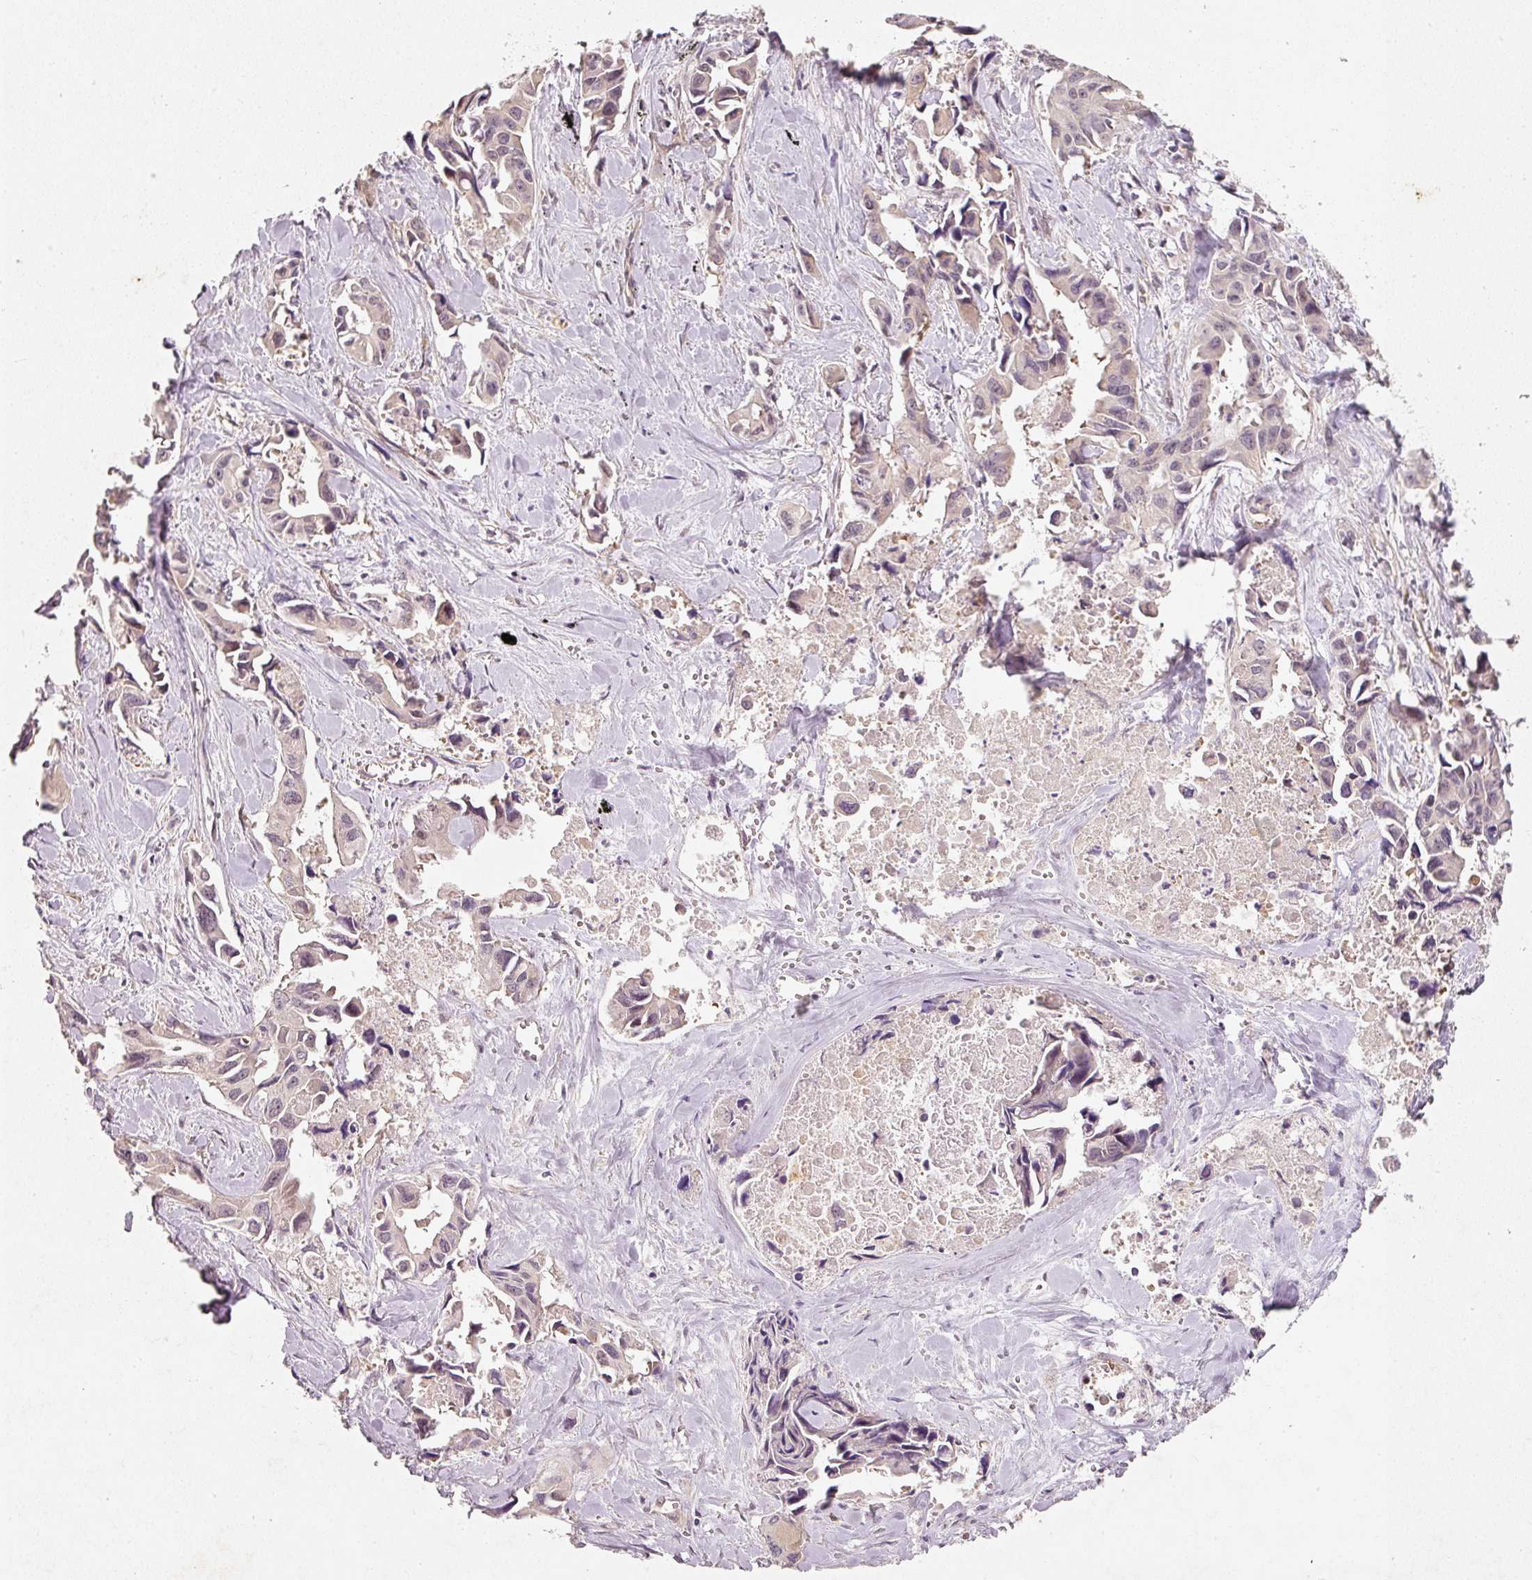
{"staining": {"intensity": "negative", "quantity": "none", "location": "none"}, "tissue": "lung cancer", "cell_type": "Tumor cells", "image_type": "cancer", "snomed": [{"axis": "morphology", "description": "Adenocarcinoma, NOS"}, {"axis": "topography", "description": "Lung"}], "caption": "Immunohistochemistry (IHC) of lung adenocarcinoma exhibits no positivity in tumor cells.", "gene": "RGL2", "patient": {"sex": "male", "age": 64}}